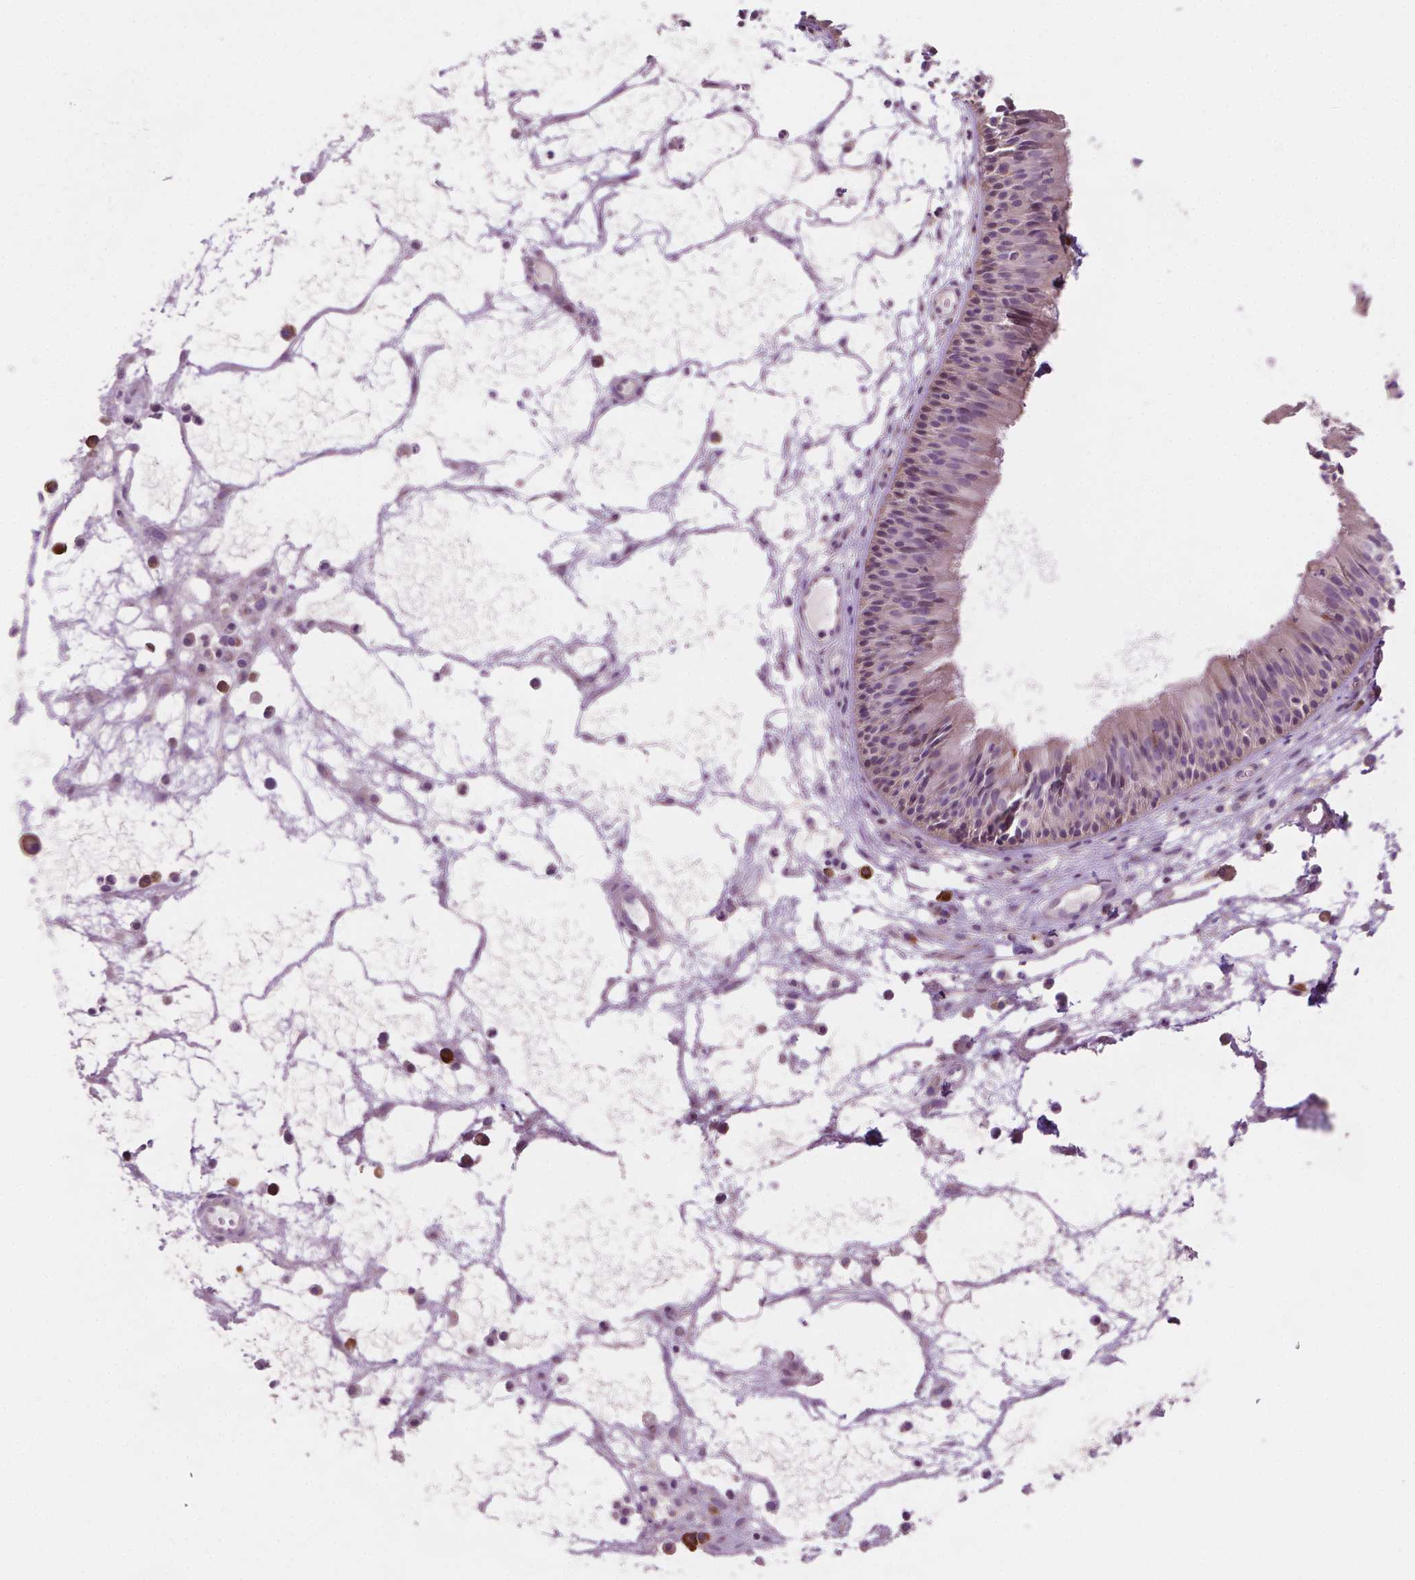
{"staining": {"intensity": "strong", "quantity": "<25%", "location": "cytoplasmic/membranous"}, "tissue": "nasopharynx", "cell_type": "Respiratory epithelial cells", "image_type": "normal", "snomed": [{"axis": "morphology", "description": "Normal tissue, NOS"}, {"axis": "topography", "description": "Nasopharynx"}], "caption": "Respiratory epithelial cells display strong cytoplasmic/membranous positivity in about <25% of cells in benign nasopharynx.", "gene": "LRP1B", "patient": {"sex": "male", "age": 31}}